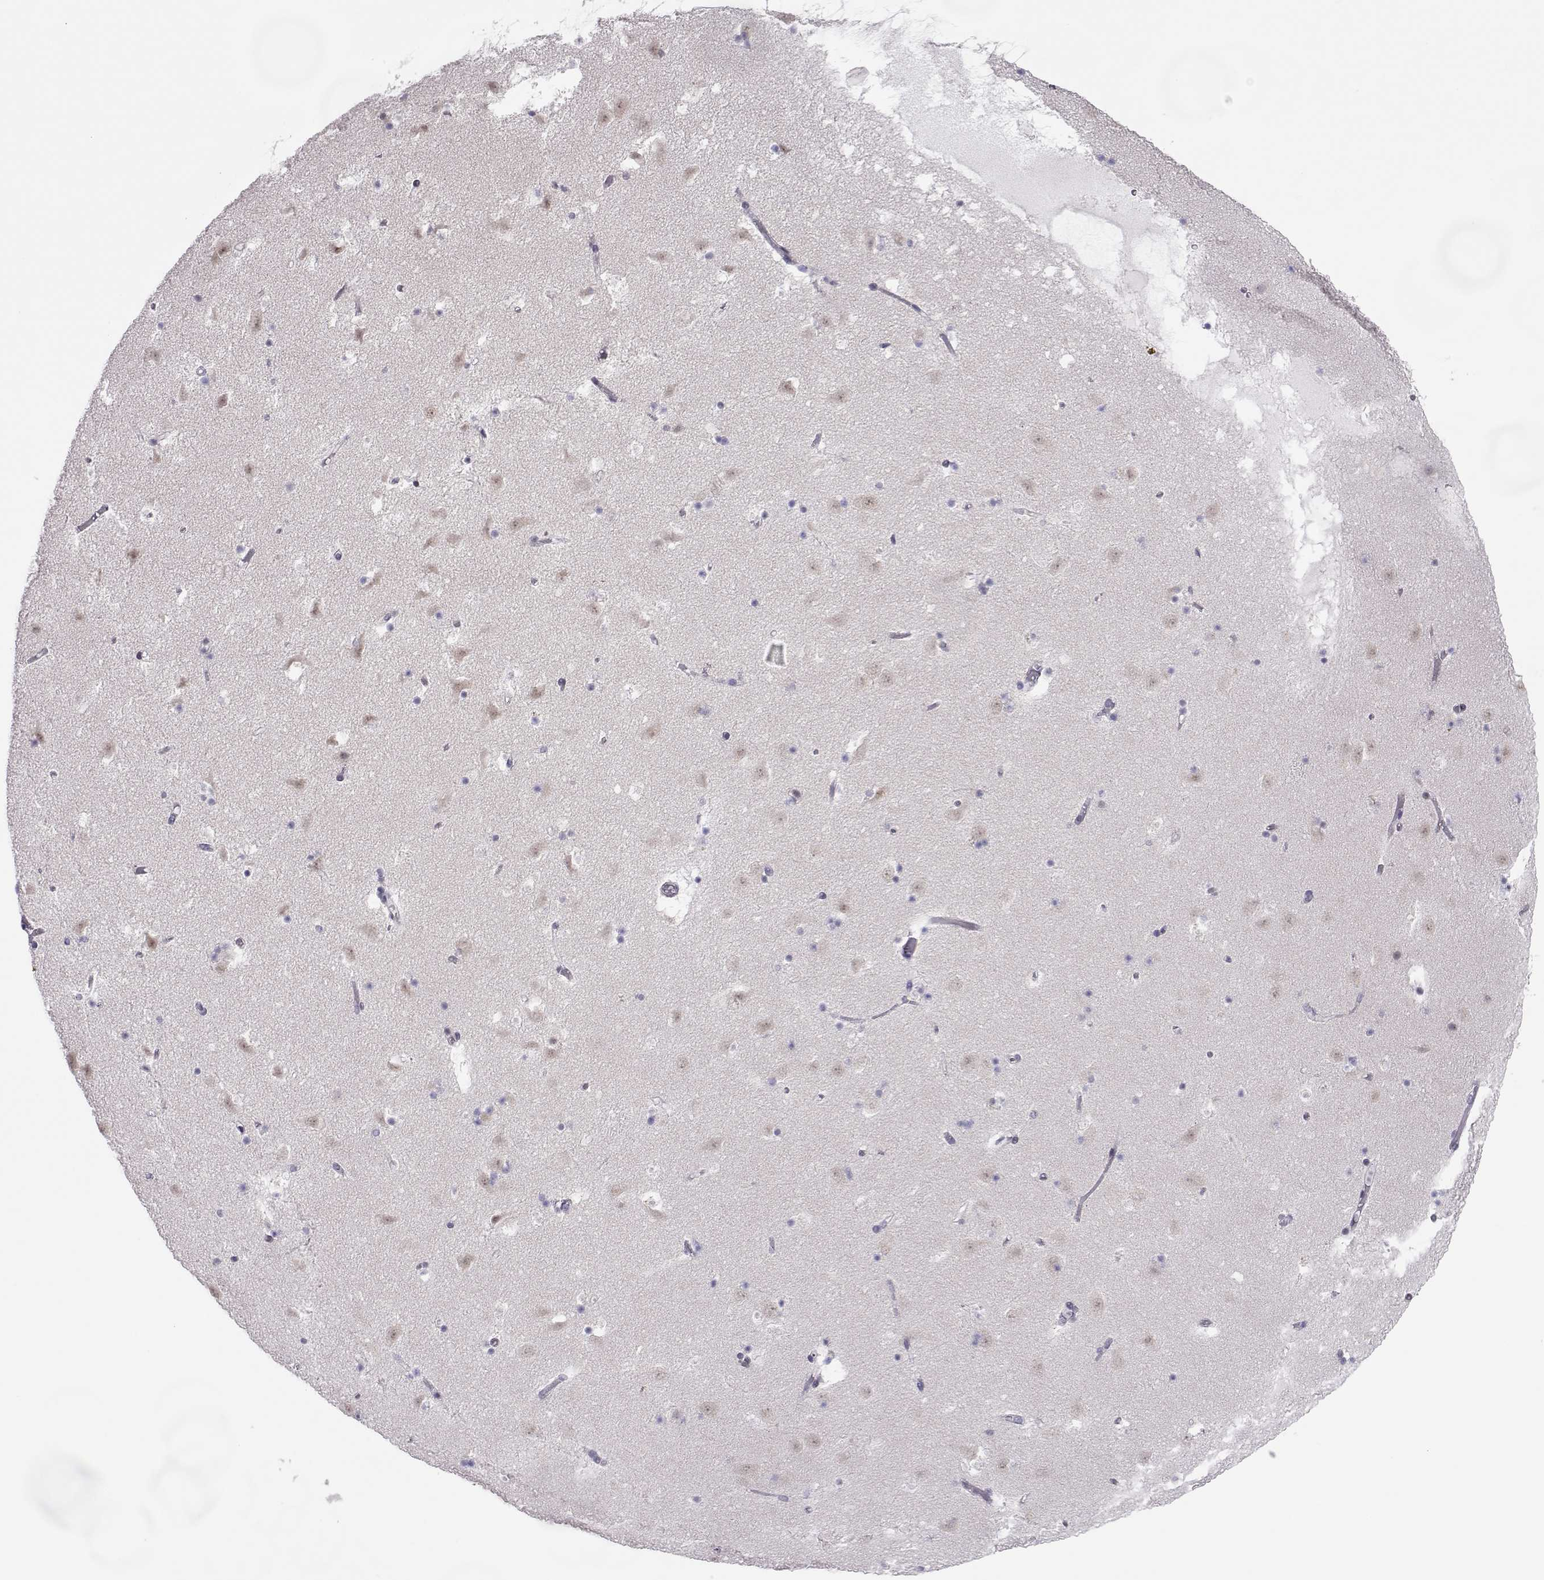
{"staining": {"intensity": "negative", "quantity": "none", "location": "none"}, "tissue": "caudate", "cell_type": "Glial cells", "image_type": "normal", "snomed": [{"axis": "morphology", "description": "Normal tissue, NOS"}, {"axis": "topography", "description": "Lateral ventricle wall"}], "caption": "DAB (3,3'-diaminobenzidine) immunohistochemical staining of benign human caudate reveals no significant expression in glial cells.", "gene": "SIX6", "patient": {"sex": "female", "age": 42}}